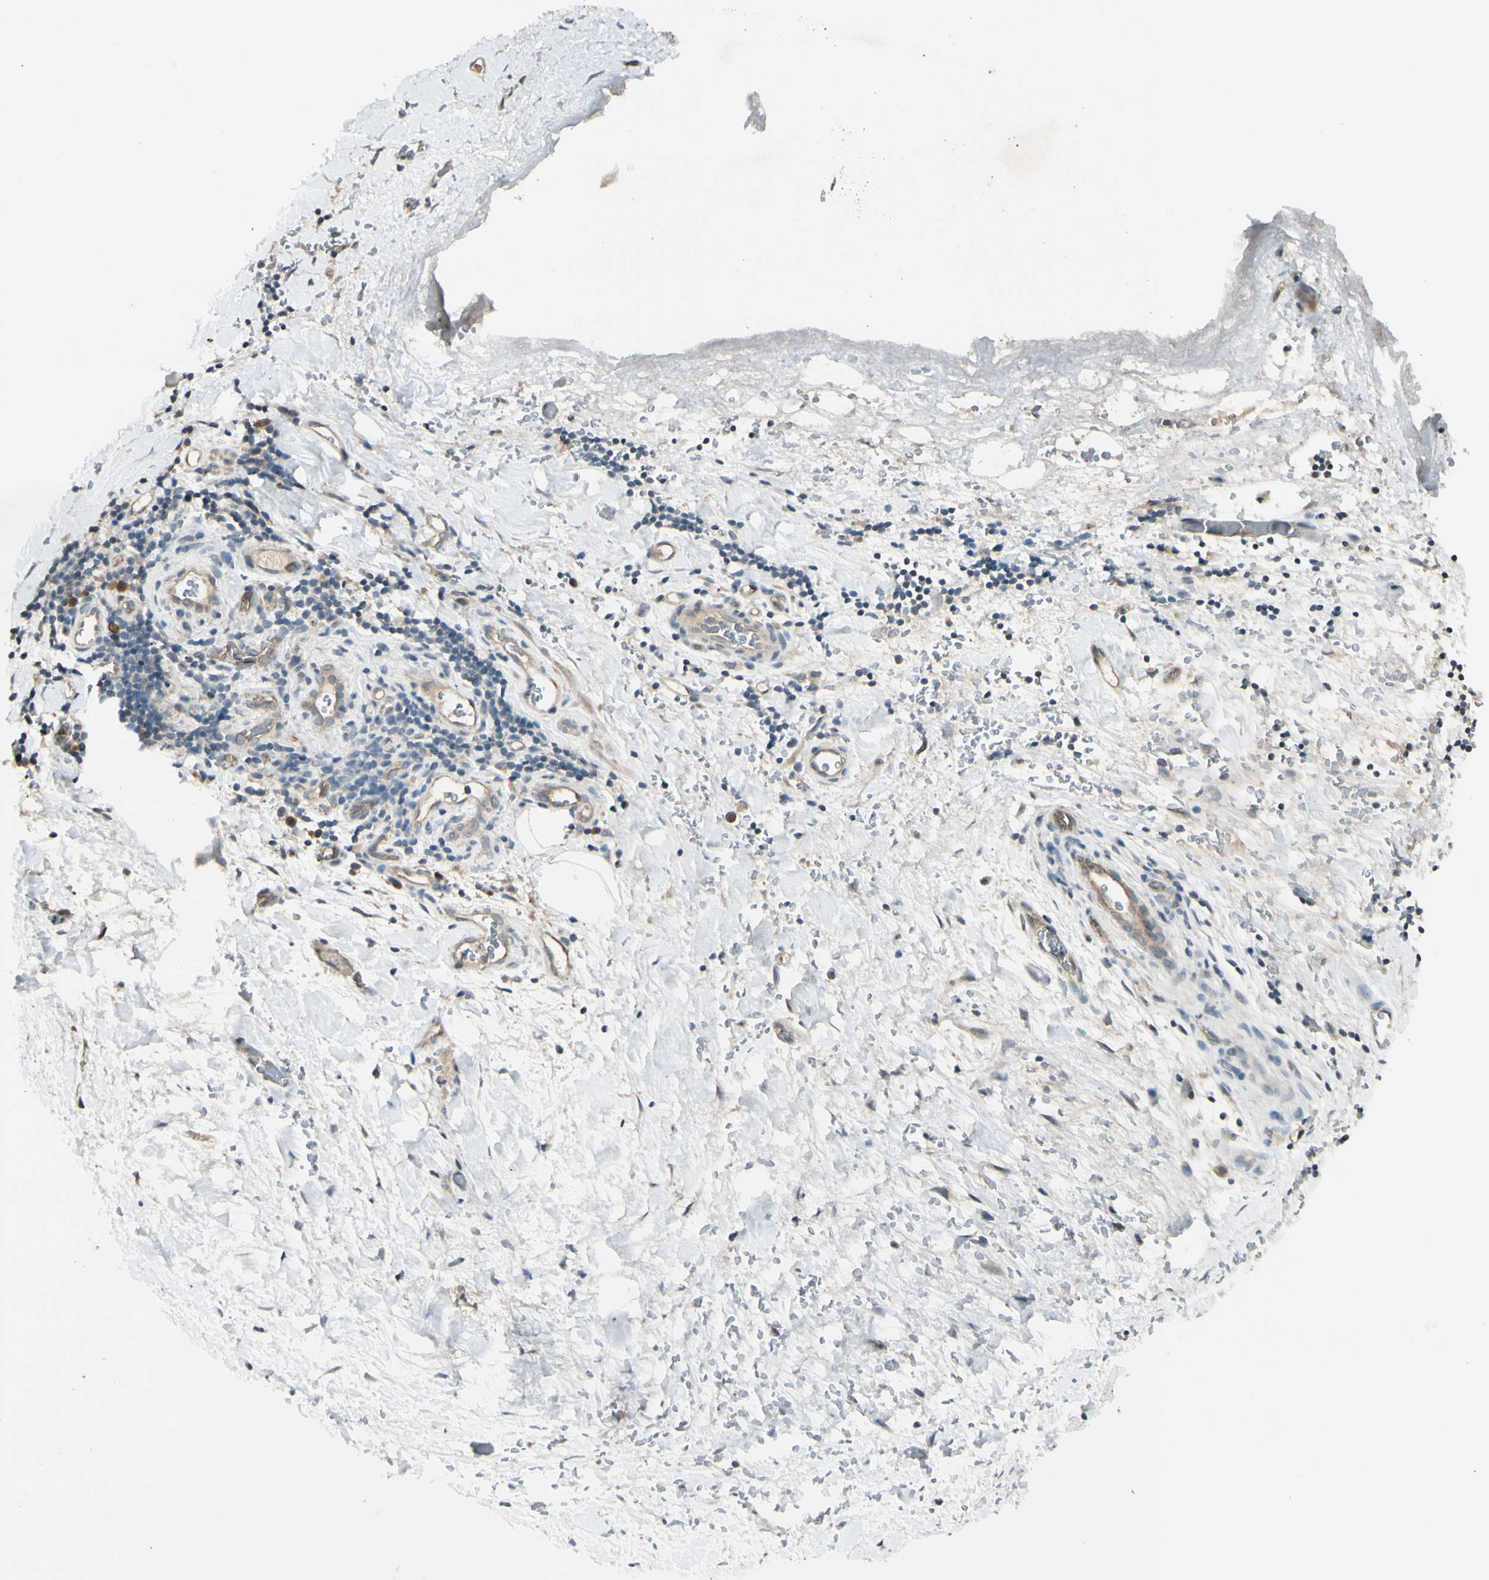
{"staining": {"intensity": "weak", "quantity": "25%-75%", "location": "cytoplasmic/membranous"}, "tissue": "liver cancer", "cell_type": "Tumor cells", "image_type": "cancer", "snomed": [{"axis": "morphology", "description": "Normal tissue, NOS"}, {"axis": "morphology", "description": "Cholangiocarcinoma"}, {"axis": "topography", "description": "Liver"}, {"axis": "topography", "description": "Peripheral nerve tissue"}], "caption": "High-power microscopy captured an immunohistochemistry (IHC) image of liver cancer, revealing weak cytoplasmic/membranous staining in about 25%-75% of tumor cells. (DAB IHC, brown staining for protein, blue staining for nuclei).", "gene": "FGF10", "patient": {"sex": "male", "age": 50}}